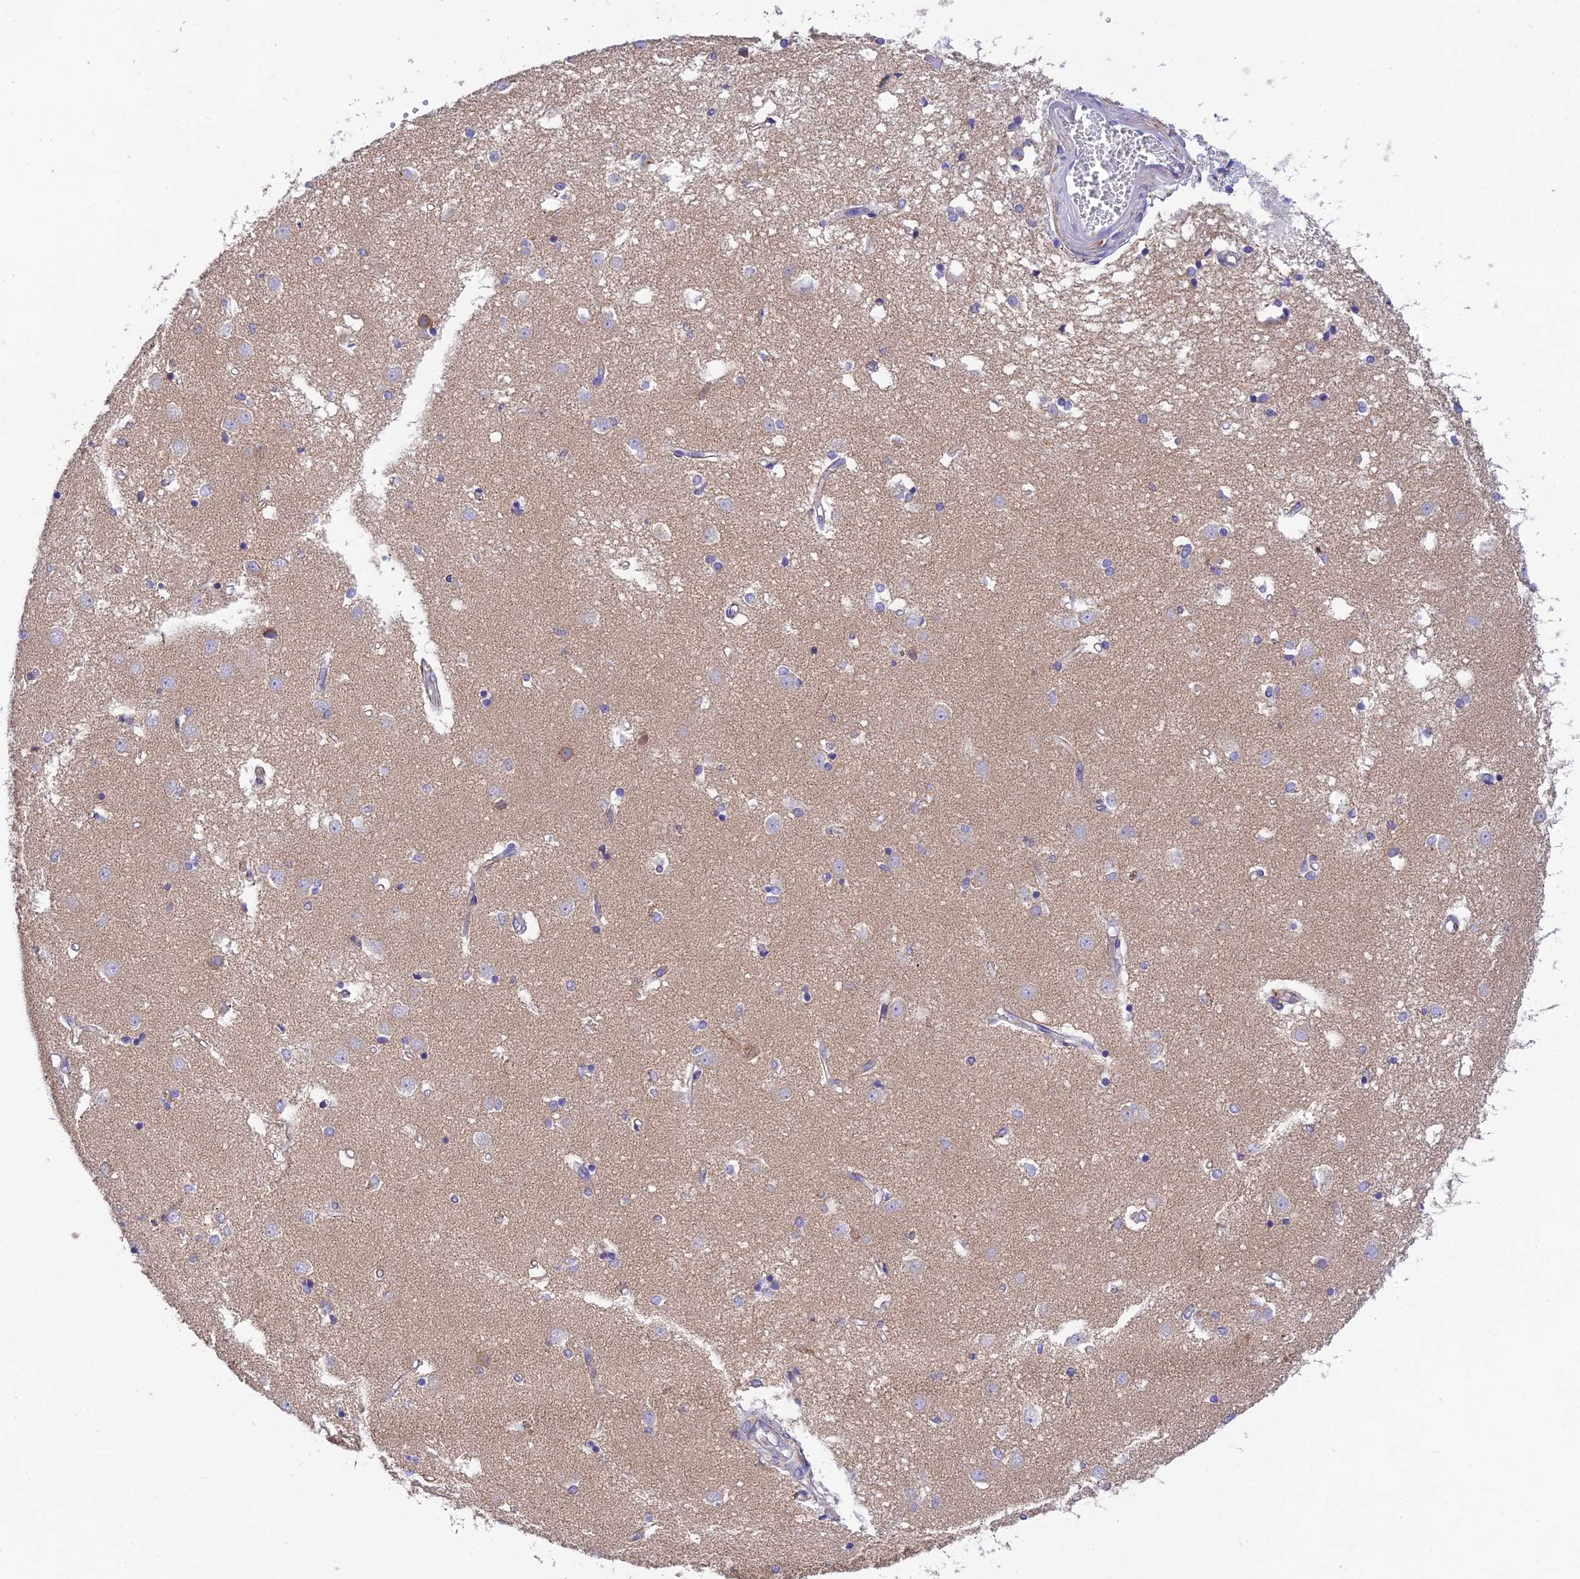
{"staining": {"intensity": "negative", "quantity": "none", "location": "none"}, "tissue": "caudate", "cell_type": "Glial cells", "image_type": "normal", "snomed": [{"axis": "morphology", "description": "Normal tissue, NOS"}, {"axis": "topography", "description": "Lateral ventricle wall"}], "caption": "Photomicrograph shows no significant protein positivity in glial cells of unremarkable caudate.", "gene": "HSD17B2", "patient": {"sex": "male", "age": 45}}